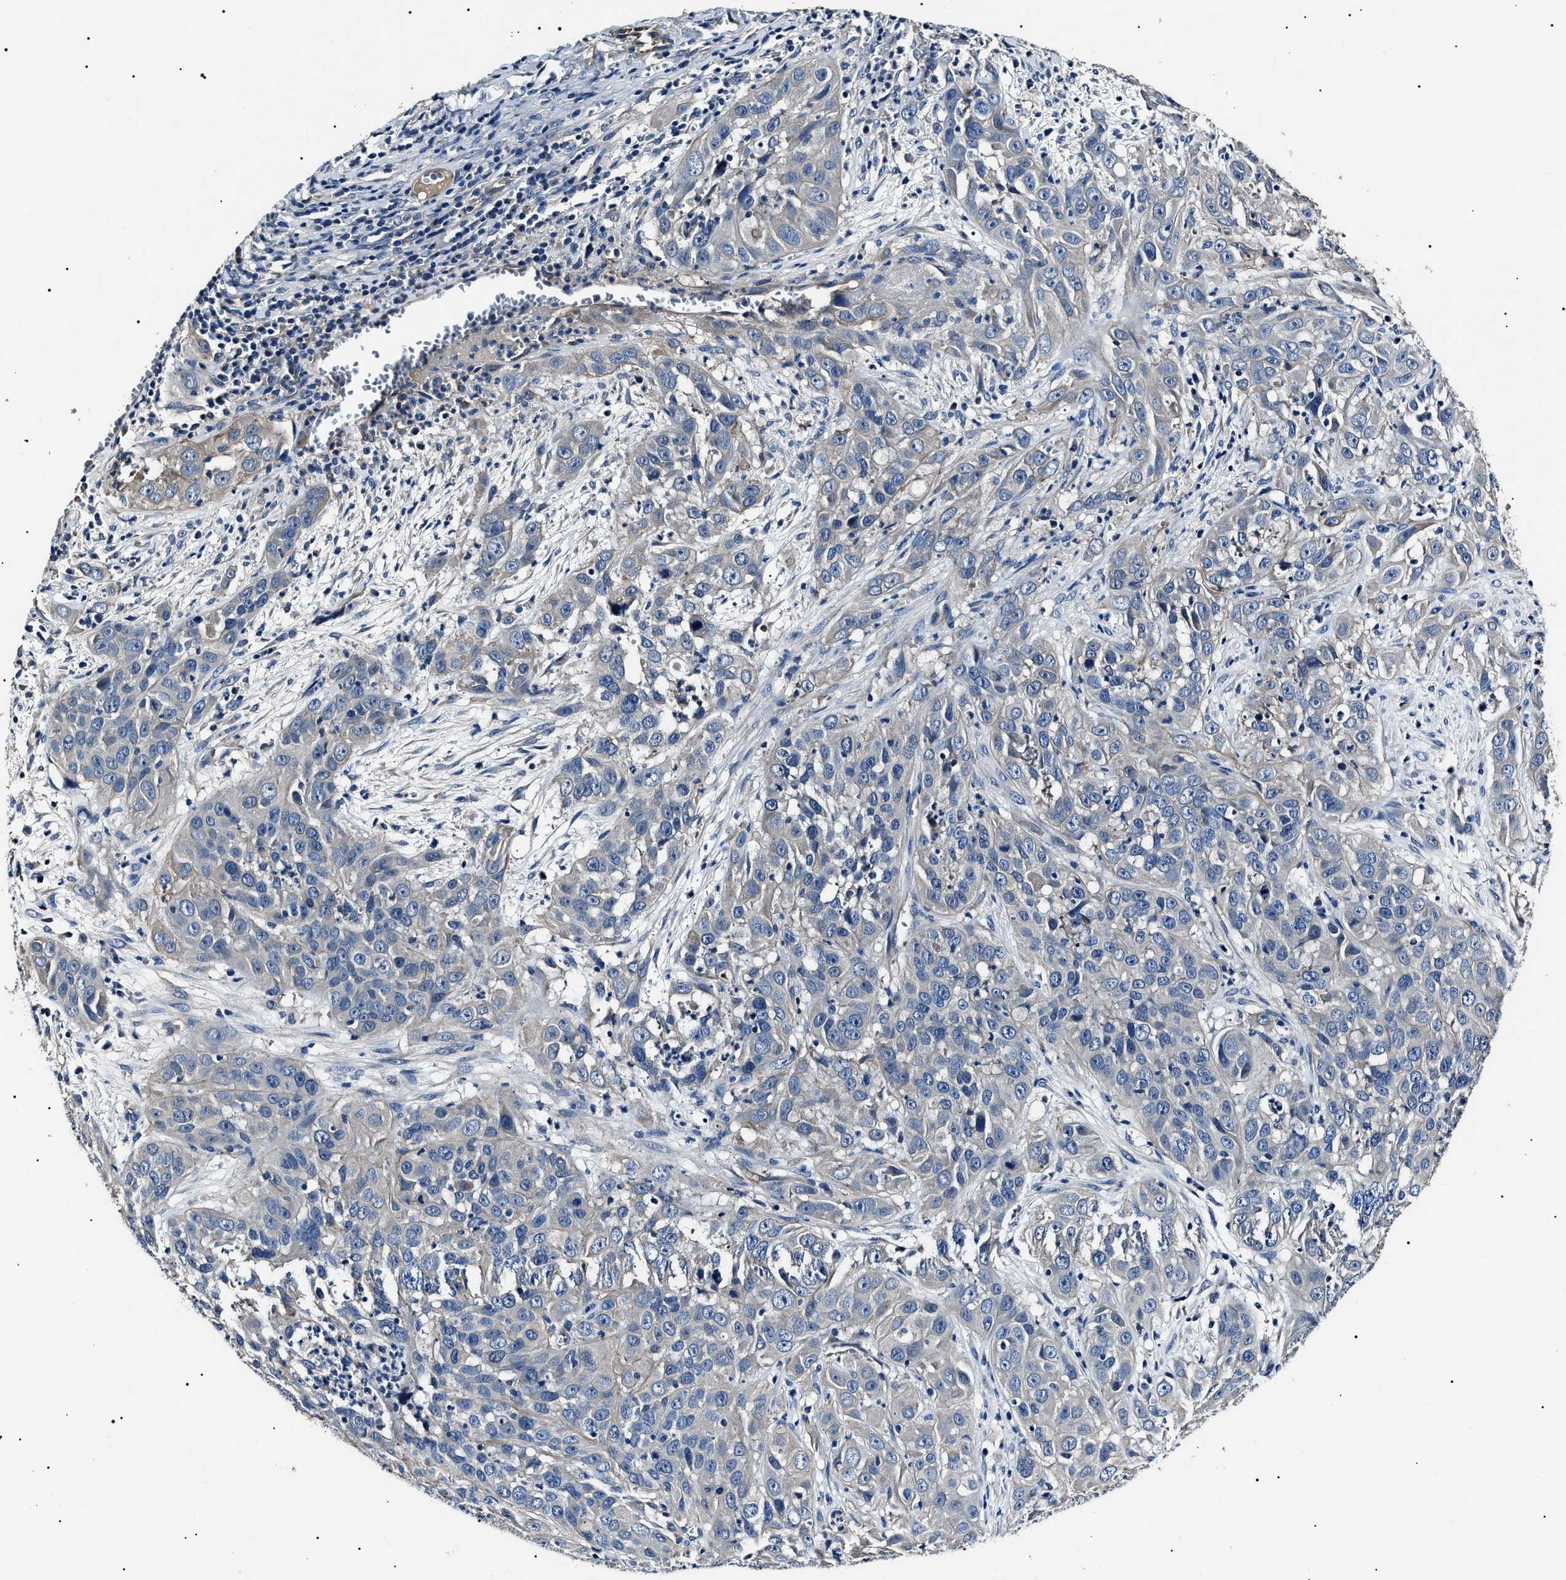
{"staining": {"intensity": "negative", "quantity": "none", "location": "none"}, "tissue": "cervical cancer", "cell_type": "Tumor cells", "image_type": "cancer", "snomed": [{"axis": "morphology", "description": "Squamous cell carcinoma, NOS"}, {"axis": "topography", "description": "Cervix"}], "caption": "Cervical cancer (squamous cell carcinoma) was stained to show a protein in brown. There is no significant staining in tumor cells.", "gene": "KLHL42", "patient": {"sex": "female", "age": 32}}